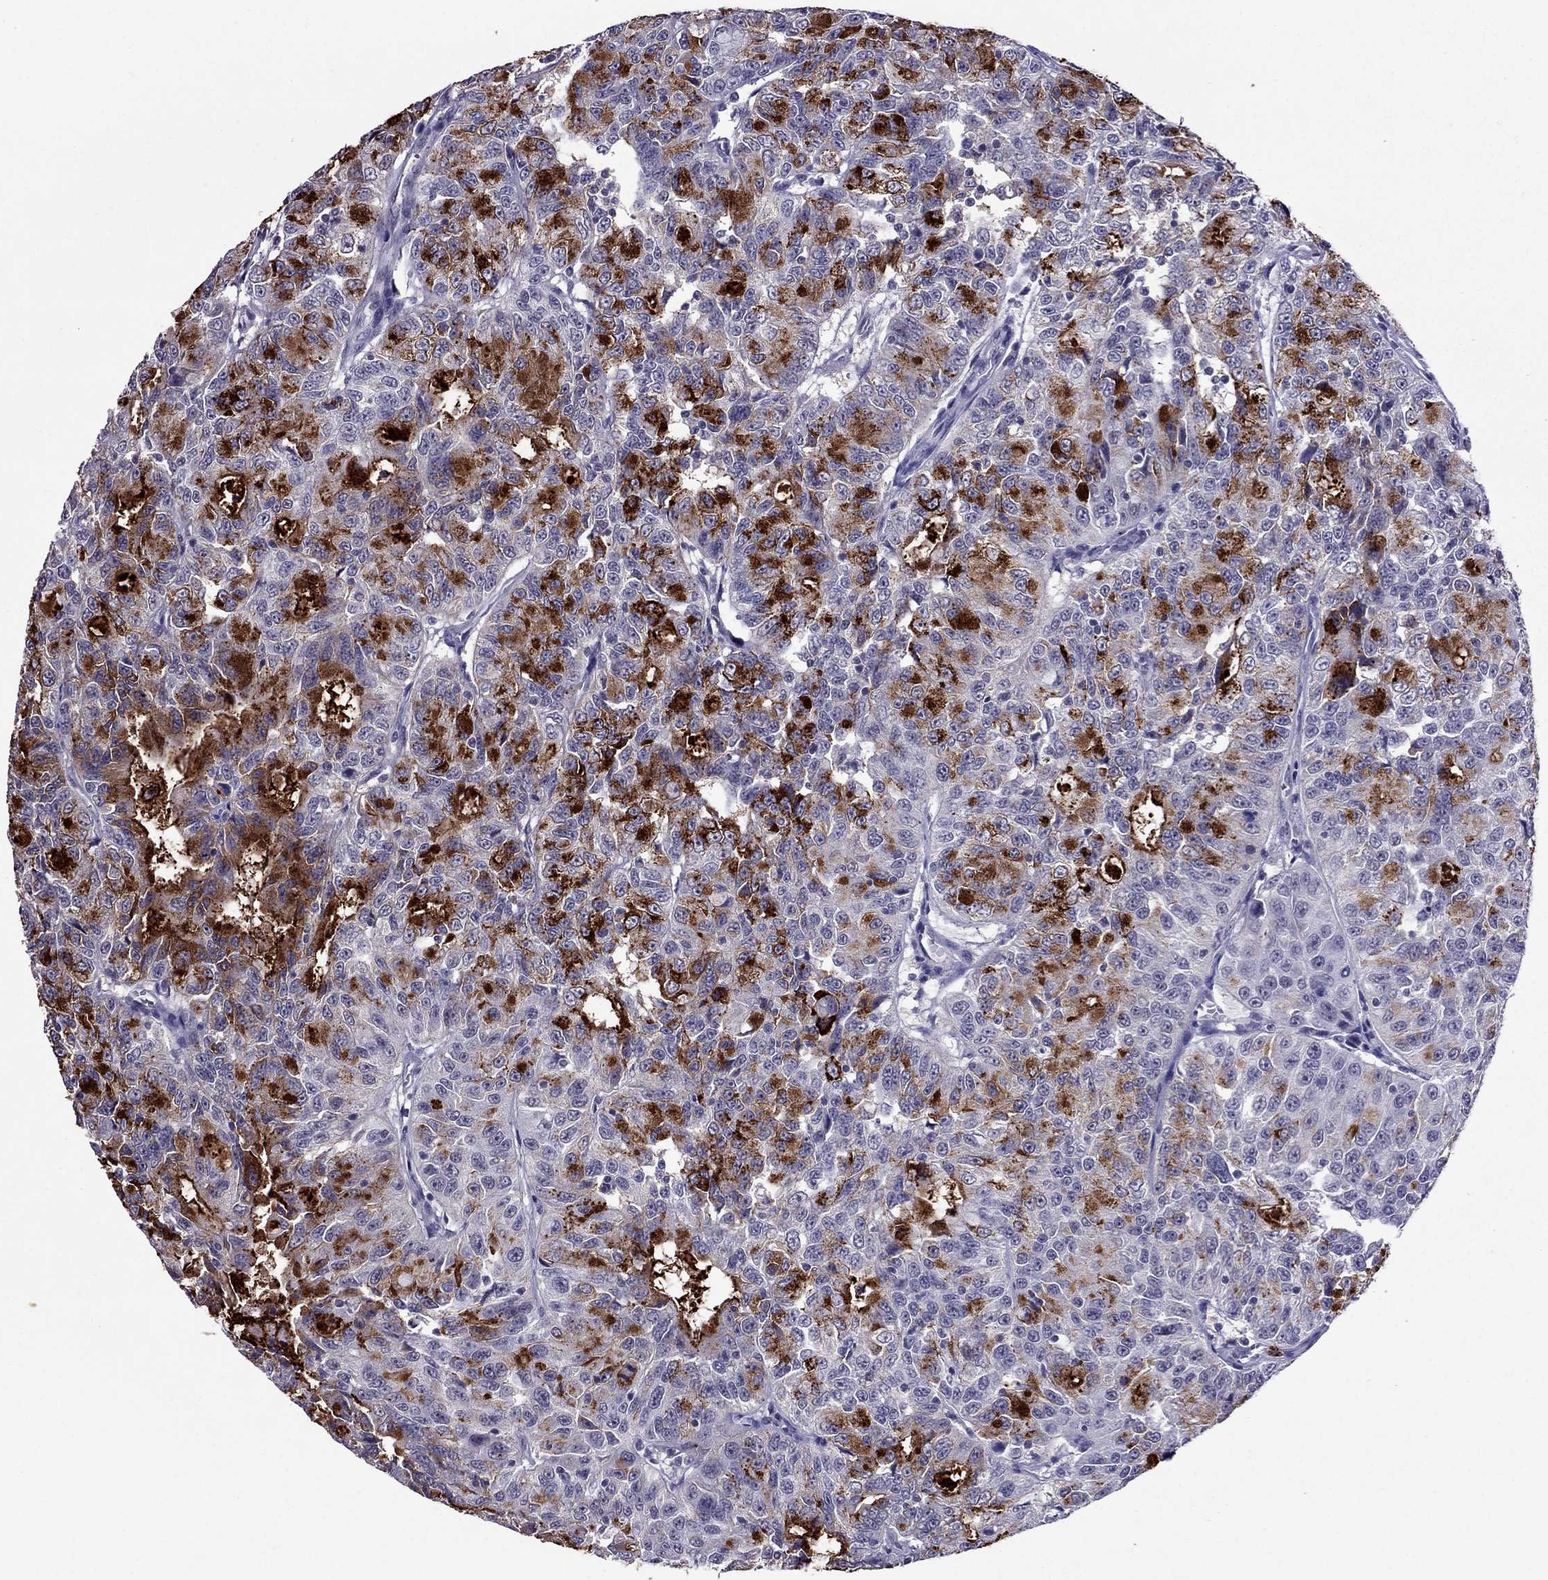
{"staining": {"intensity": "strong", "quantity": "25%-75%", "location": "cytoplasmic/membranous"}, "tissue": "urothelial cancer", "cell_type": "Tumor cells", "image_type": "cancer", "snomed": [{"axis": "morphology", "description": "Urothelial carcinoma, NOS"}, {"axis": "morphology", "description": "Urothelial carcinoma, High grade"}, {"axis": "topography", "description": "Urinary bladder"}], "caption": "Immunohistochemical staining of high-grade urothelial carcinoma exhibits high levels of strong cytoplasmic/membranous positivity in about 25%-75% of tumor cells.", "gene": "OLFM4", "patient": {"sex": "female", "age": 73}}